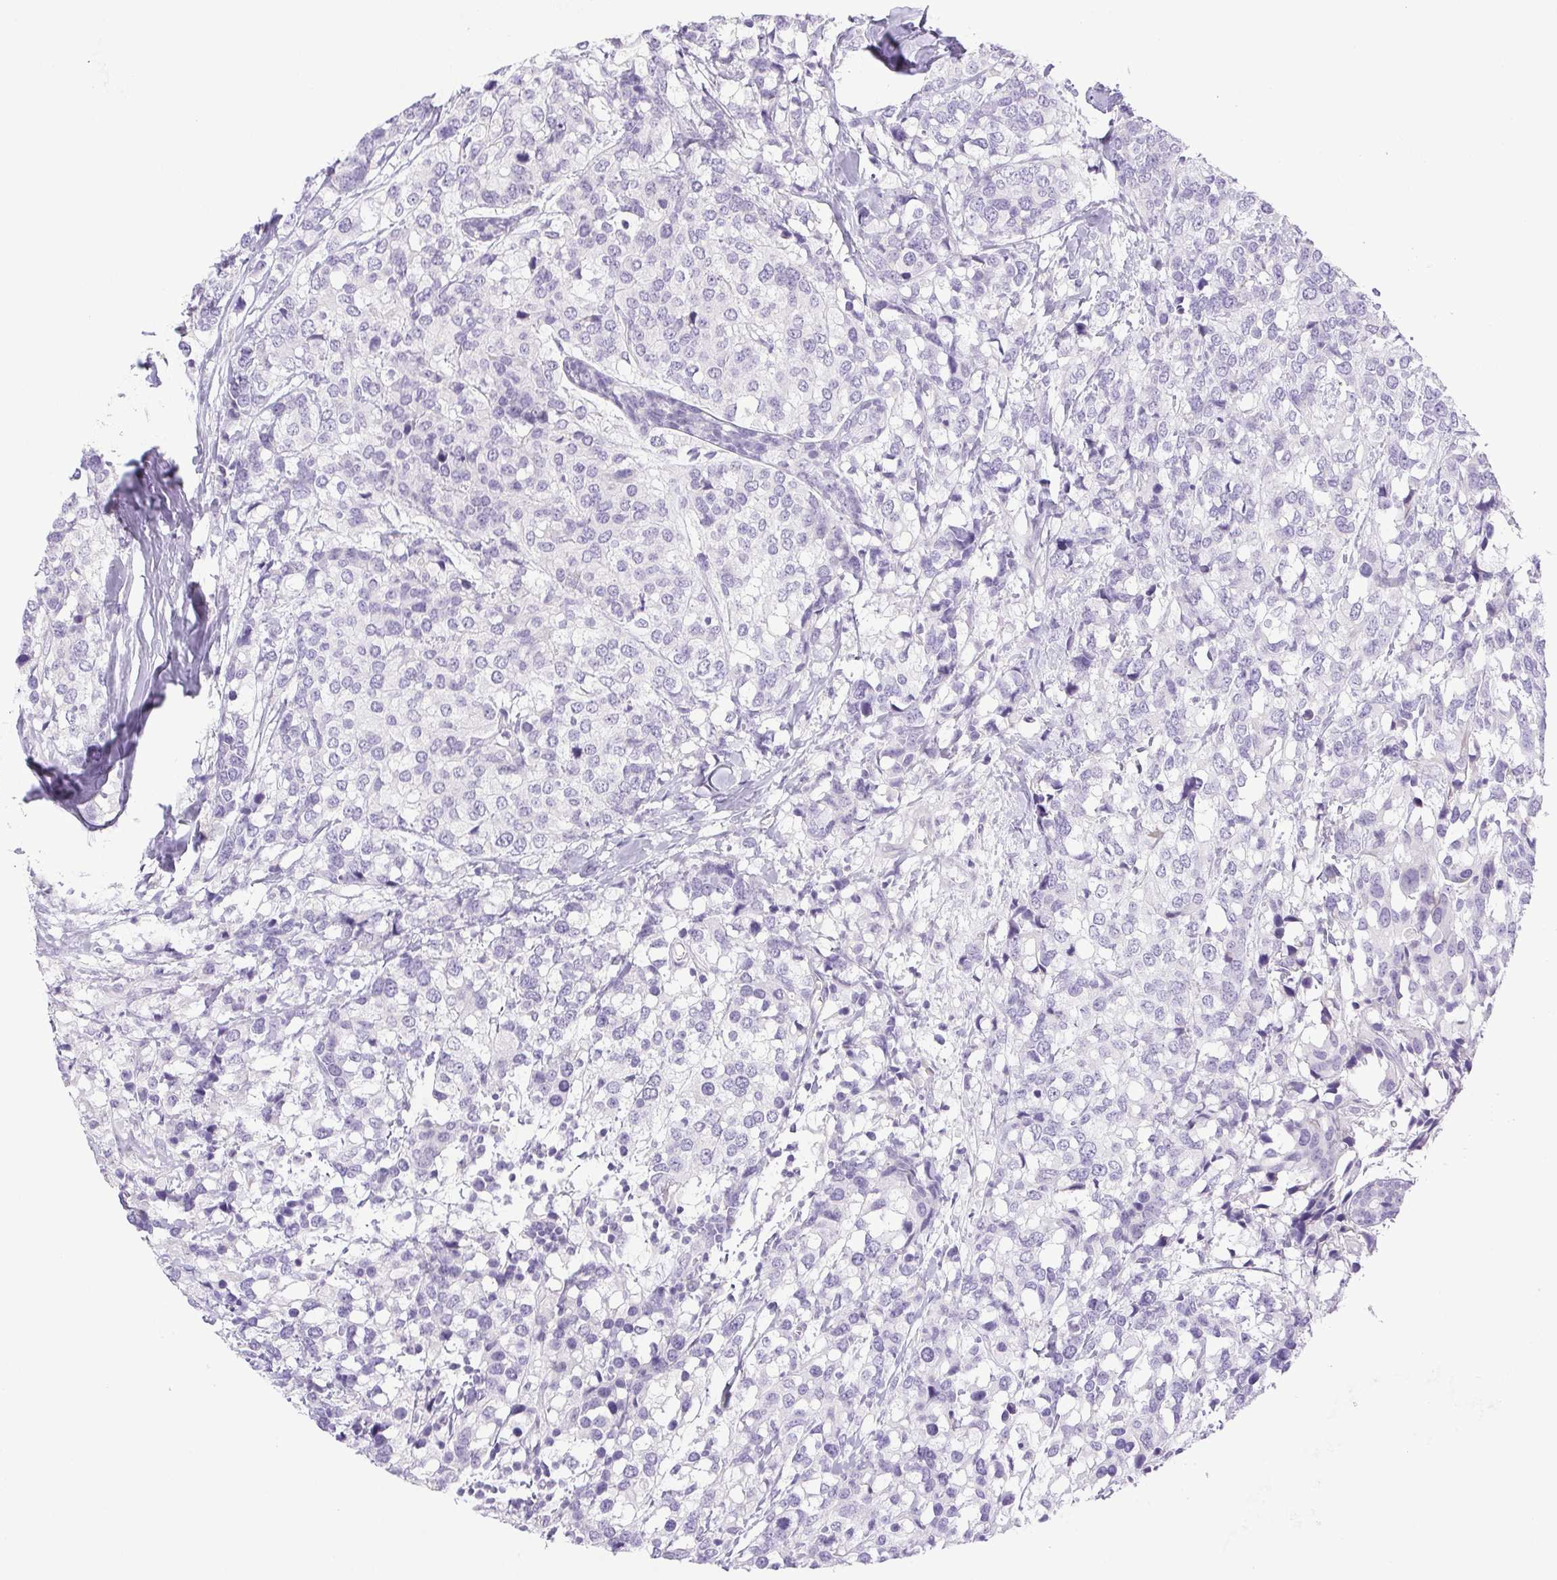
{"staining": {"intensity": "negative", "quantity": "none", "location": "none"}, "tissue": "breast cancer", "cell_type": "Tumor cells", "image_type": "cancer", "snomed": [{"axis": "morphology", "description": "Lobular carcinoma"}, {"axis": "topography", "description": "Breast"}], "caption": "Tumor cells are negative for brown protein staining in breast lobular carcinoma.", "gene": "PAPPA2", "patient": {"sex": "female", "age": 59}}